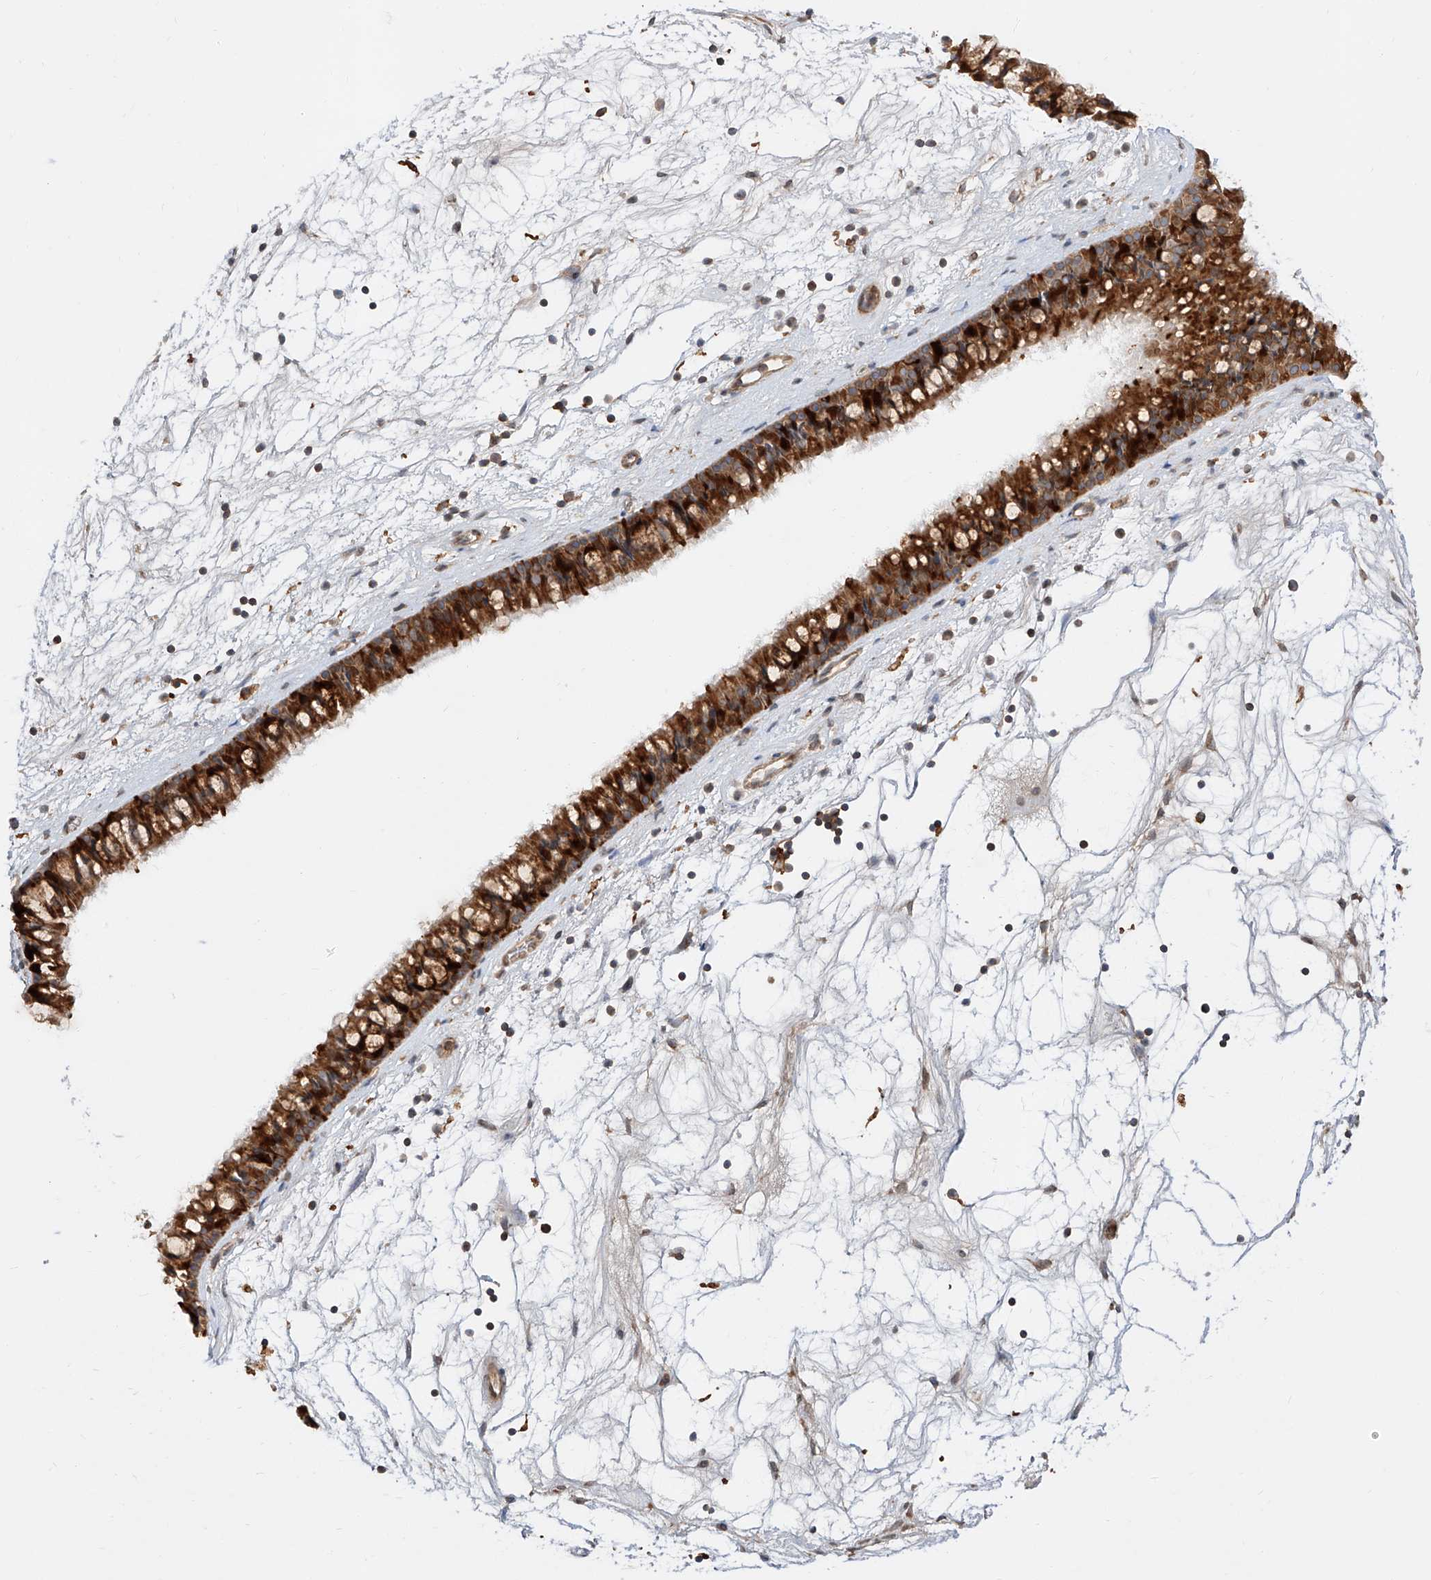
{"staining": {"intensity": "strong", "quantity": ">75%", "location": "cytoplasmic/membranous"}, "tissue": "nasopharynx", "cell_type": "Respiratory epithelial cells", "image_type": "normal", "snomed": [{"axis": "morphology", "description": "Normal tissue, NOS"}, {"axis": "topography", "description": "Nasopharynx"}], "caption": "DAB (3,3'-diaminobenzidine) immunohistochemical staining of normal human nasopharynx displays strong cytoplasmic/membranous protein expression in about >75% of respiratory epithelial cells. The staining is performed using DAB brown chromogen to label protein expression. The nuclei are counter-stained blue using hematoxylin.", "gene": "DIRAS3", "patient": {"sex": "male", "age": 64}}